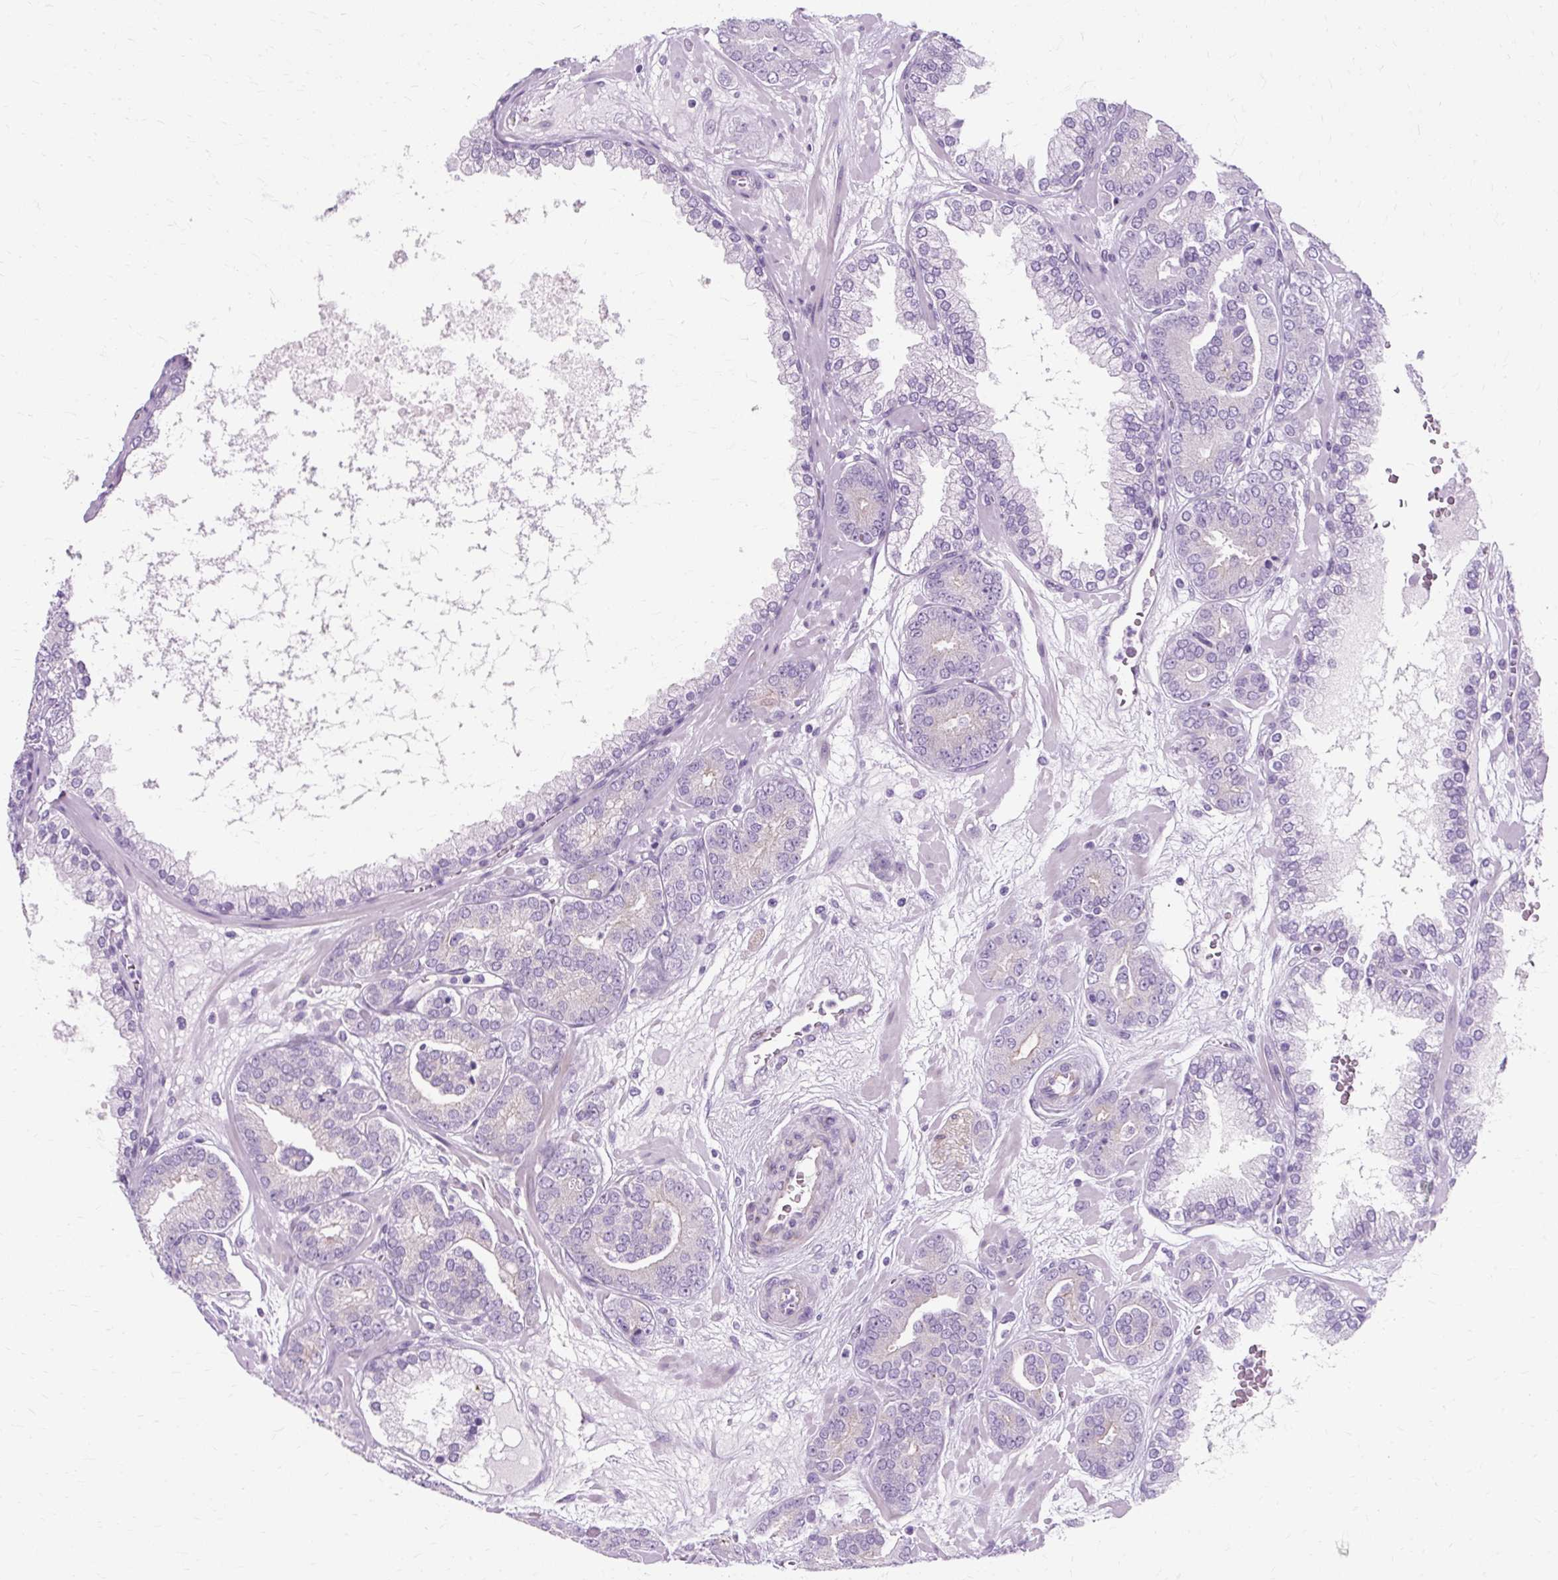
{"staining": {"intensity": "negative", "quantity": "none", "location": "none"}, "tissue": "prostate cancer", "cell_type": "Tumor cells", "image_type": "cancer", "snomed": [{"axis": "morphology", "description": "Adenocarcinoma, High grade"}, {"axis": "topography", "description": "Prostate"}], "caption": "This histopathology image is of prostate high-grade adenocarcinoma stained with immunohistochemistry (IHC) to label a protein in brown with the nuclei are counter-stained blue. There is no positivity in tumor cells.", "gene": "TMEM89", "patient": {"sex": "male", "age": 66}}